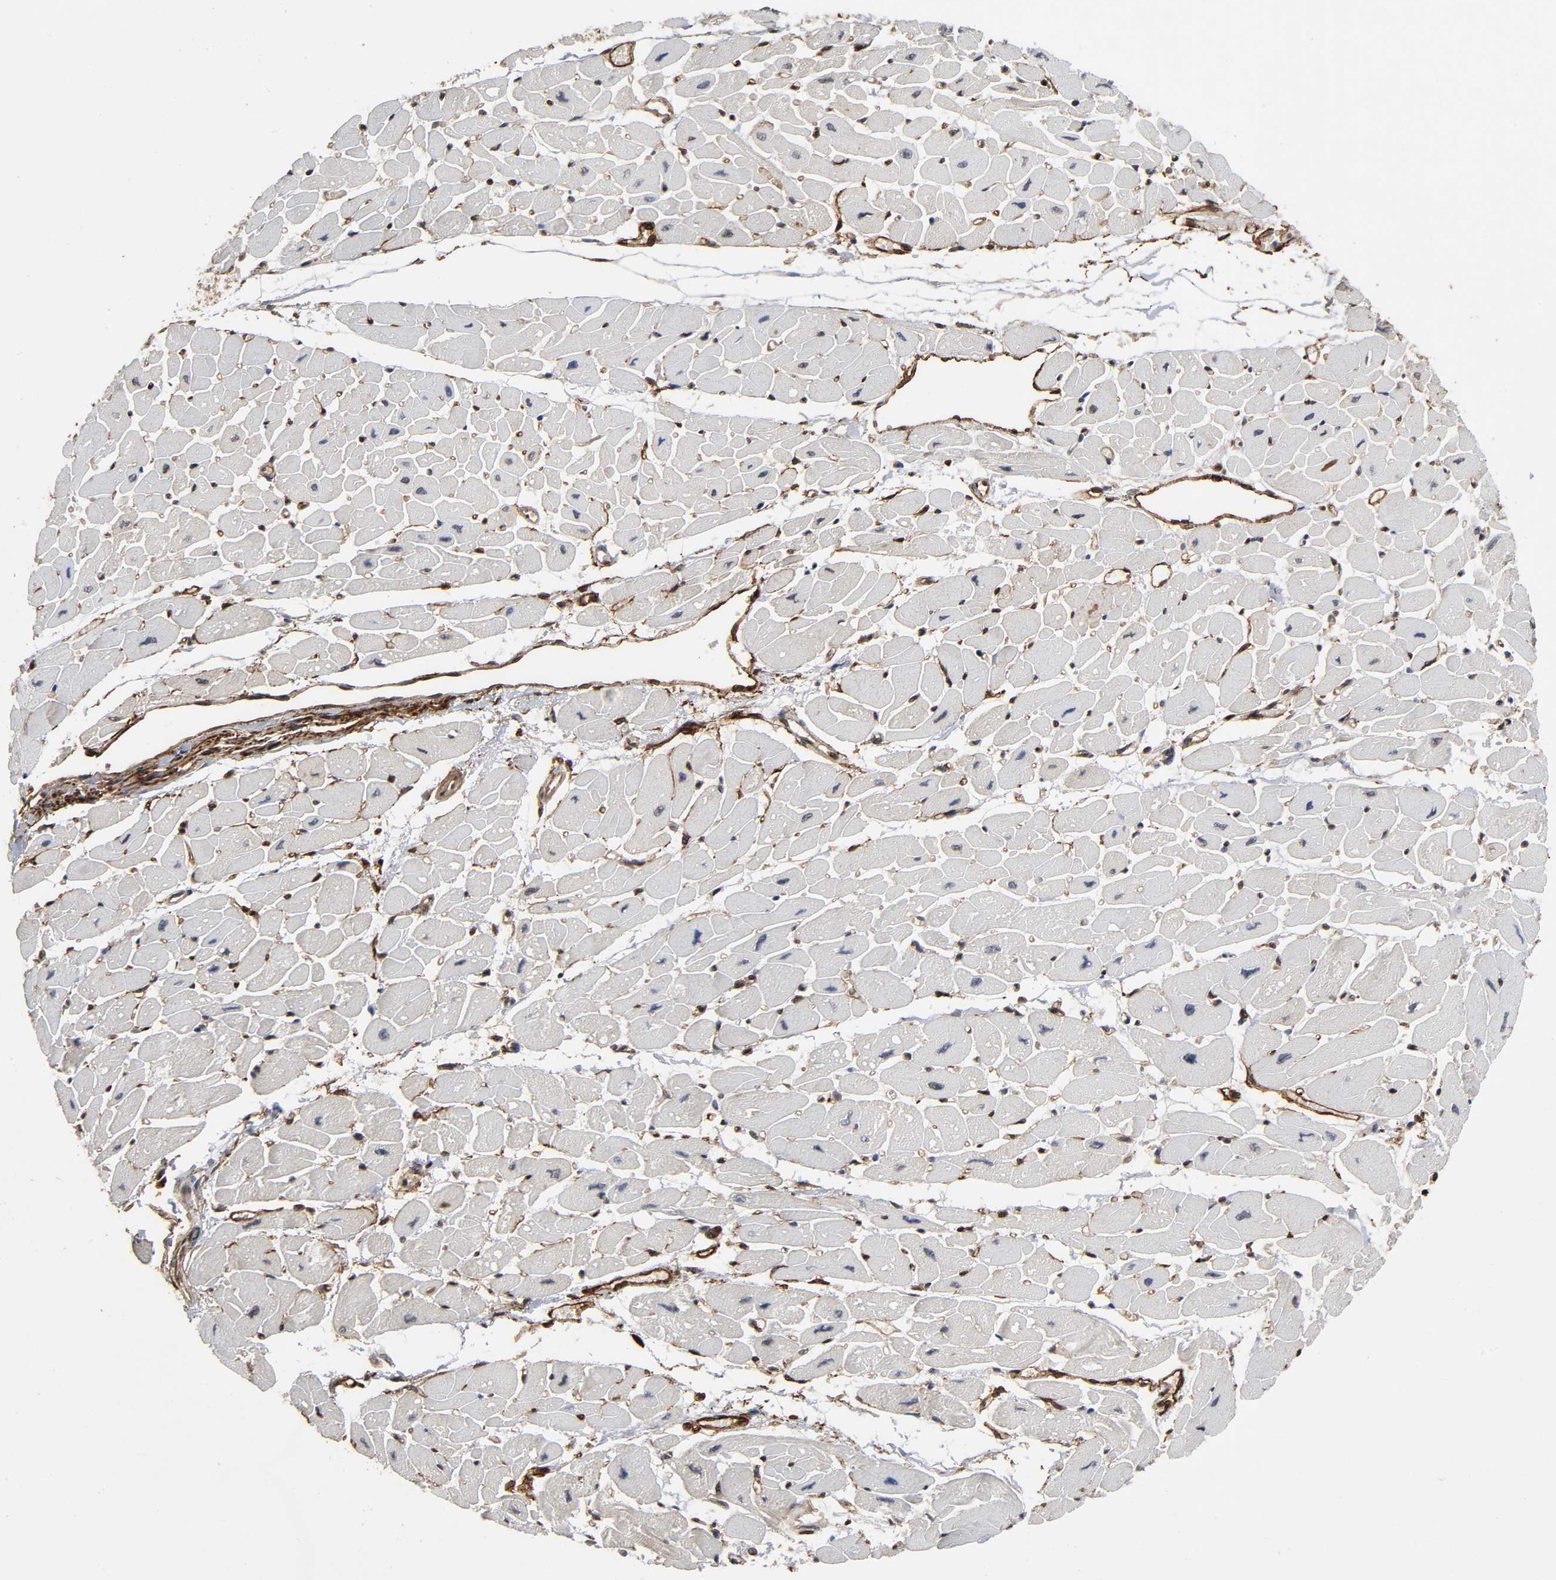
{"staining": {"intensity": "moderate", "quantity": "<25%", "location": "nuclear"}, "tissue": "heart muscle", "cell_type": "Cardiomyocytes", "image_type": "normal", "snomed": [{"axis": "morphology", "description": "Normal tissue, NOS"}, {"axis": "topography", "description": "Heart"}], "caption": "Protein analysis of unremarkable heart muscle demonstrates moderate nuclear staining in about <25% of cardiomyocytes. (IHC, brightfield microscopy, high magnification).", "gene": "AHNAK2", "patient": {"sex": "female", "age": 54}}